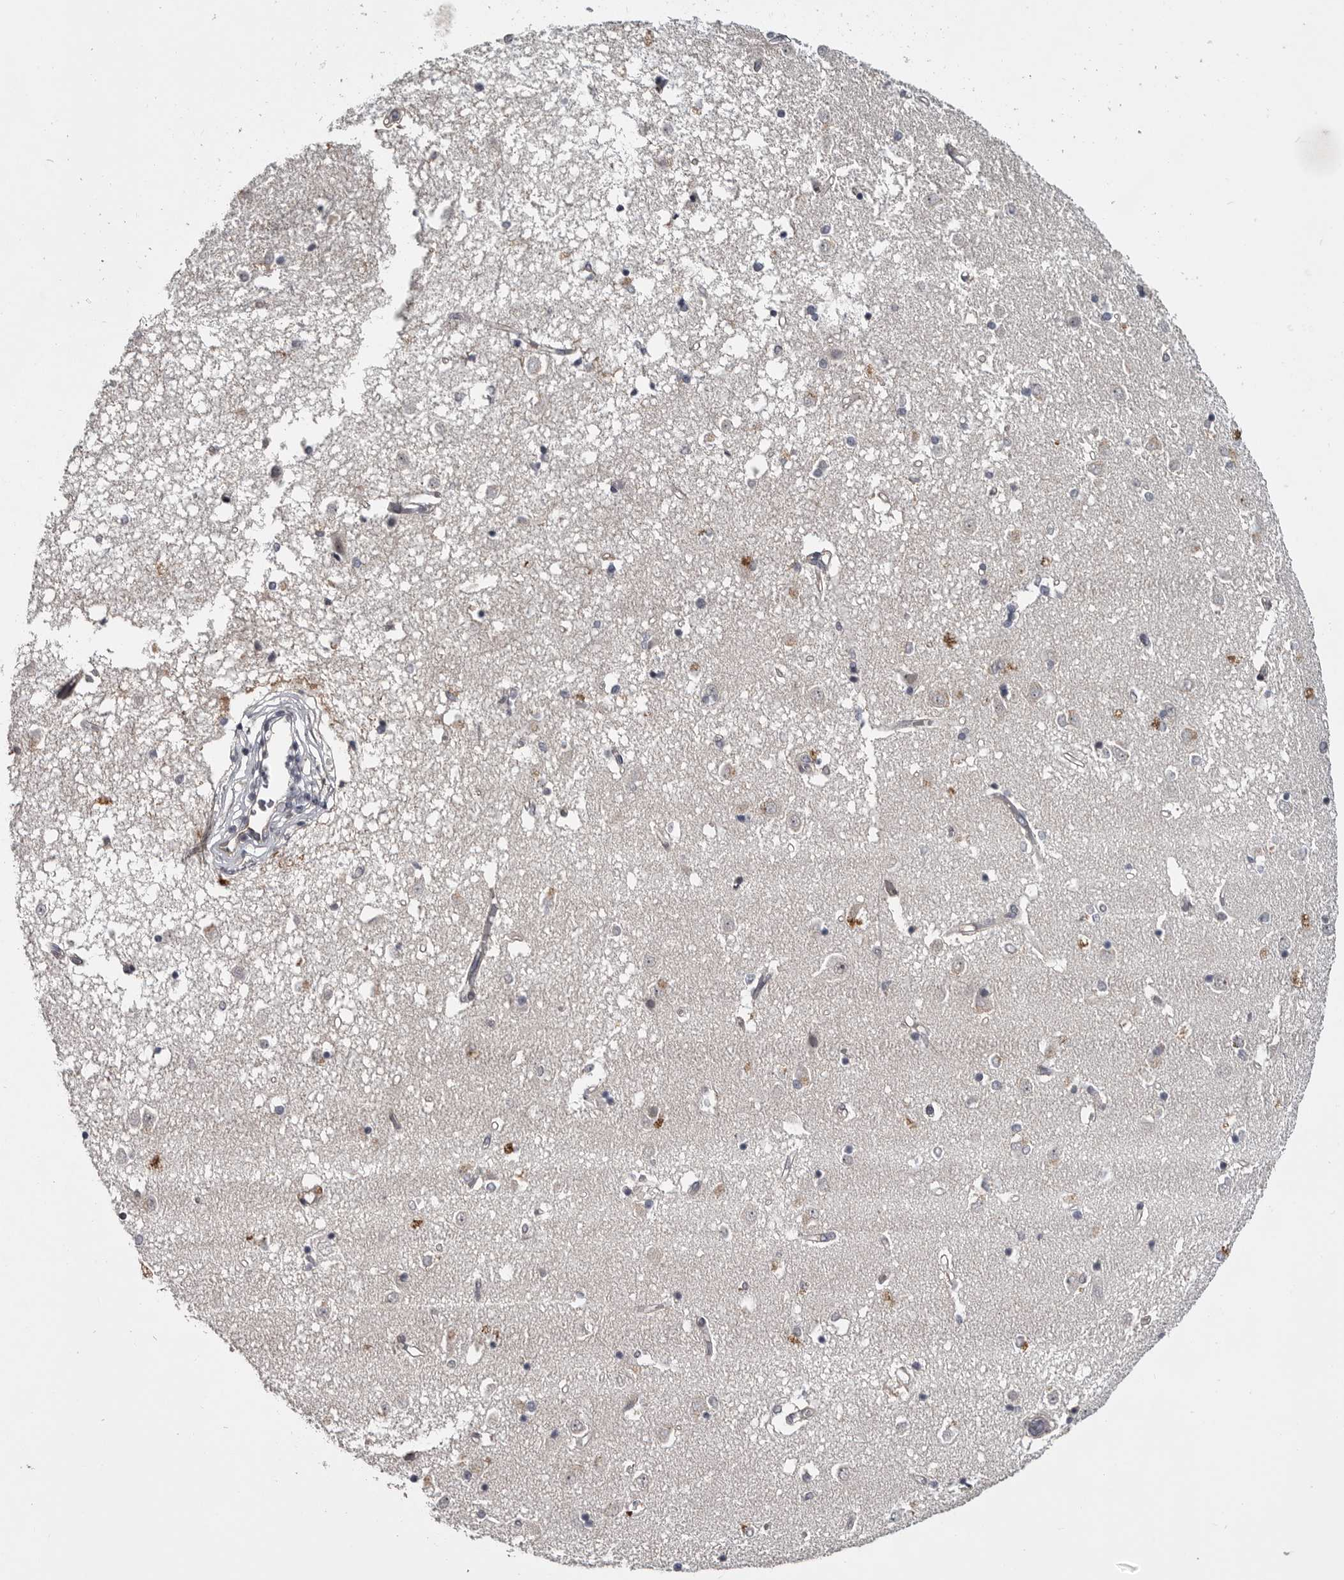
{"staining": {"intensity": "negative", "quantity": "none", "location": "none"}, "tissue": "caudate", "cell_type": "Glial cells", "image_type": "normal", "snomed": [{"axis": "morphology", "description": "Normal tissue, NOS"}, {"axis": "topography", "description": "Lateral ventricle wall"}], "caption": "High magnification brightfield microscopy of benign caudate stained with DAB (brown) and counterstained with hematoxylin (blue): glial cells show no significant expression. (DAB (3,3'-diaminobenzidine) immunohistochemistry (IHC), high magnification).", "gene": "ZNF277", "patient": {"sex": "male", "age": 45}}